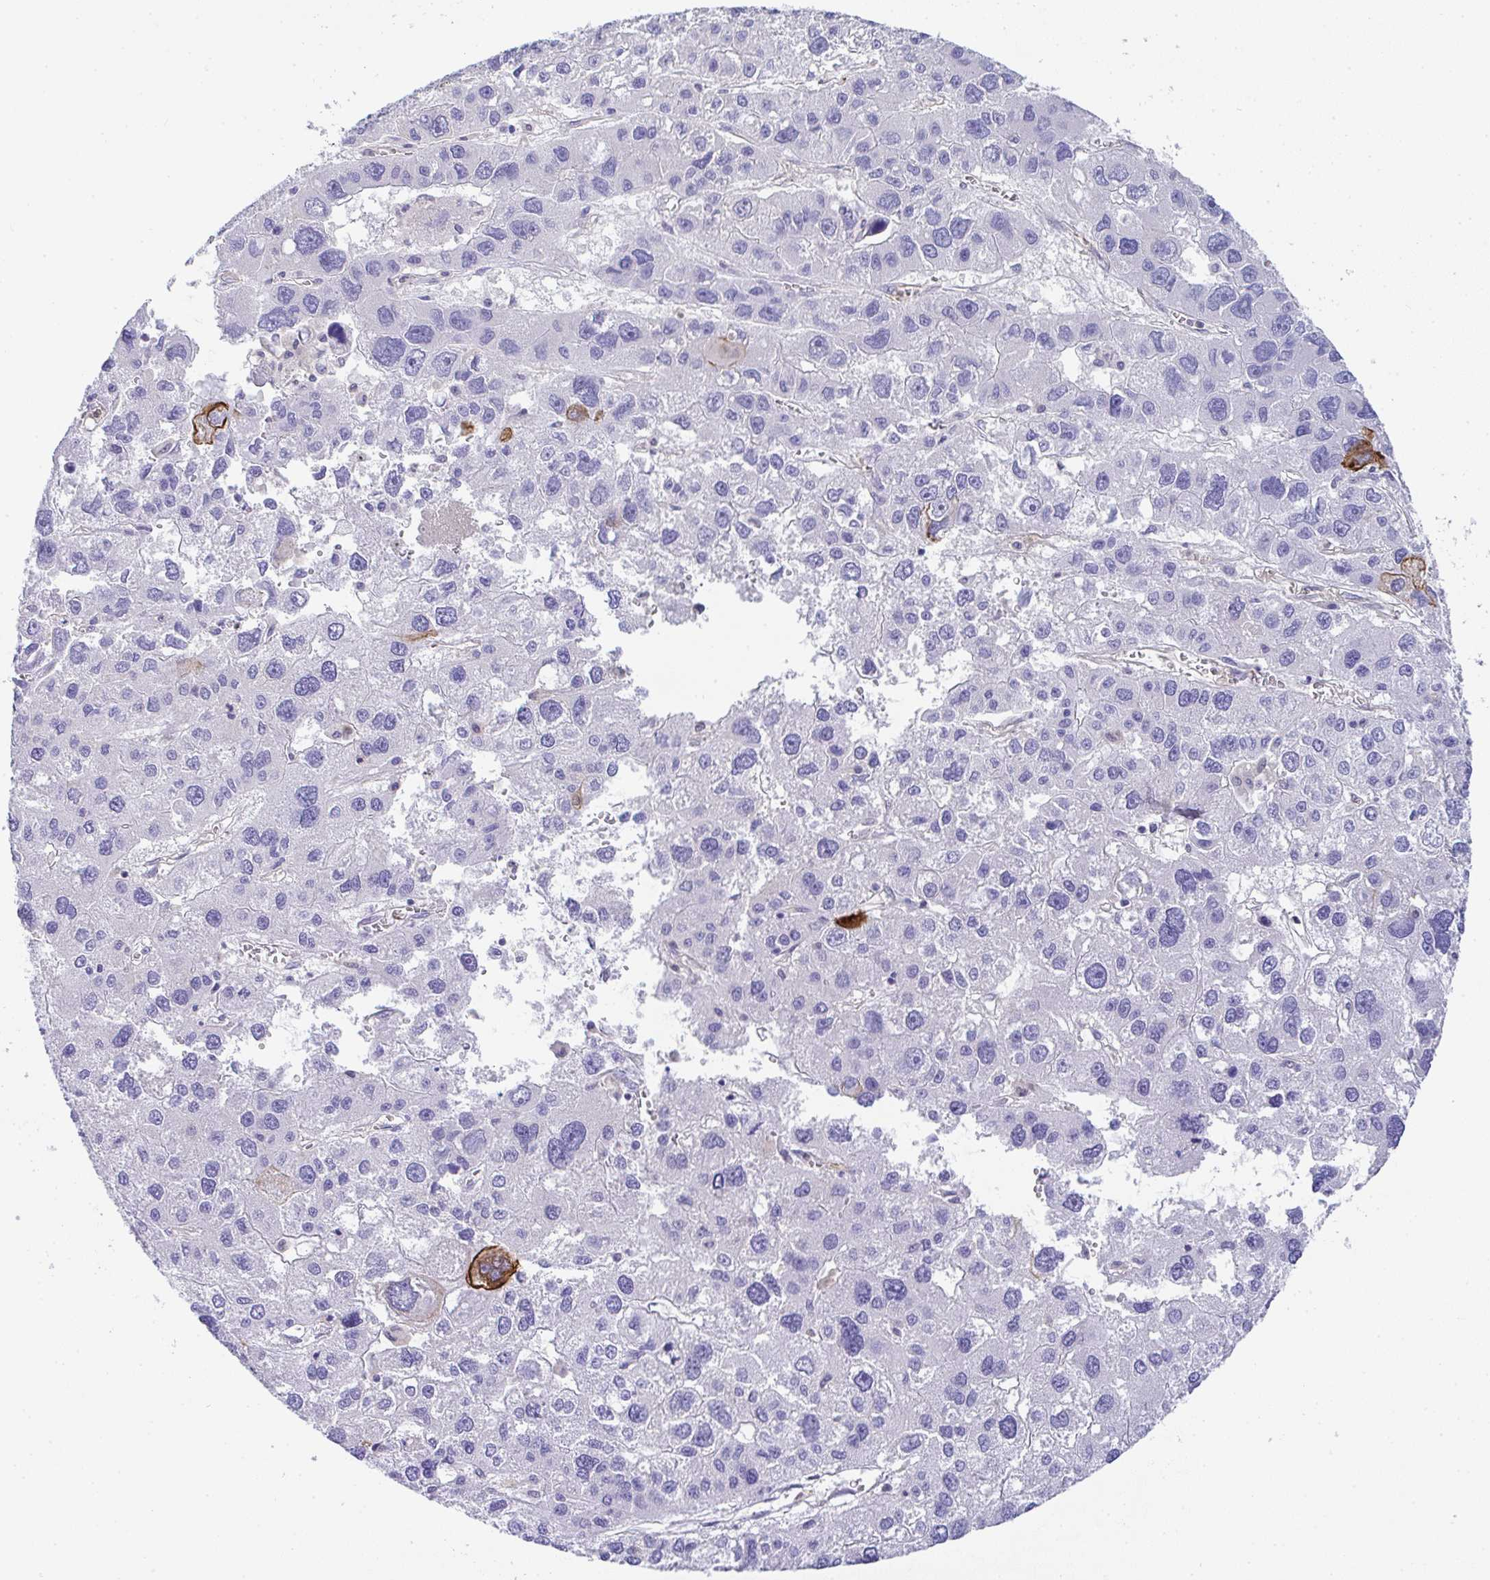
{"staining": {"intensity": "strong", "quantity": "<25%", "location": "cytoplasmic/membranous"}, "tissue": "liver cancer", "cell_type": "Tumor cells", "image_type": "cancer", "snomed": [{"axis": "morphology", "description": "Carcinoma, Hepatocellular, NOS"}, {"axis": "topography", "description": "Liver"}], "caption": "Immunohistochemistry (IHC) histopathology image of human liver hepatocellular carcinoma stained for a protein (brown), which displays medium levels of strong cytoplasmic/membranous staining in about <25% of tumor cells.", "gene": "TNFAIP8", "patient": {"sex": "male", "age": 73}}